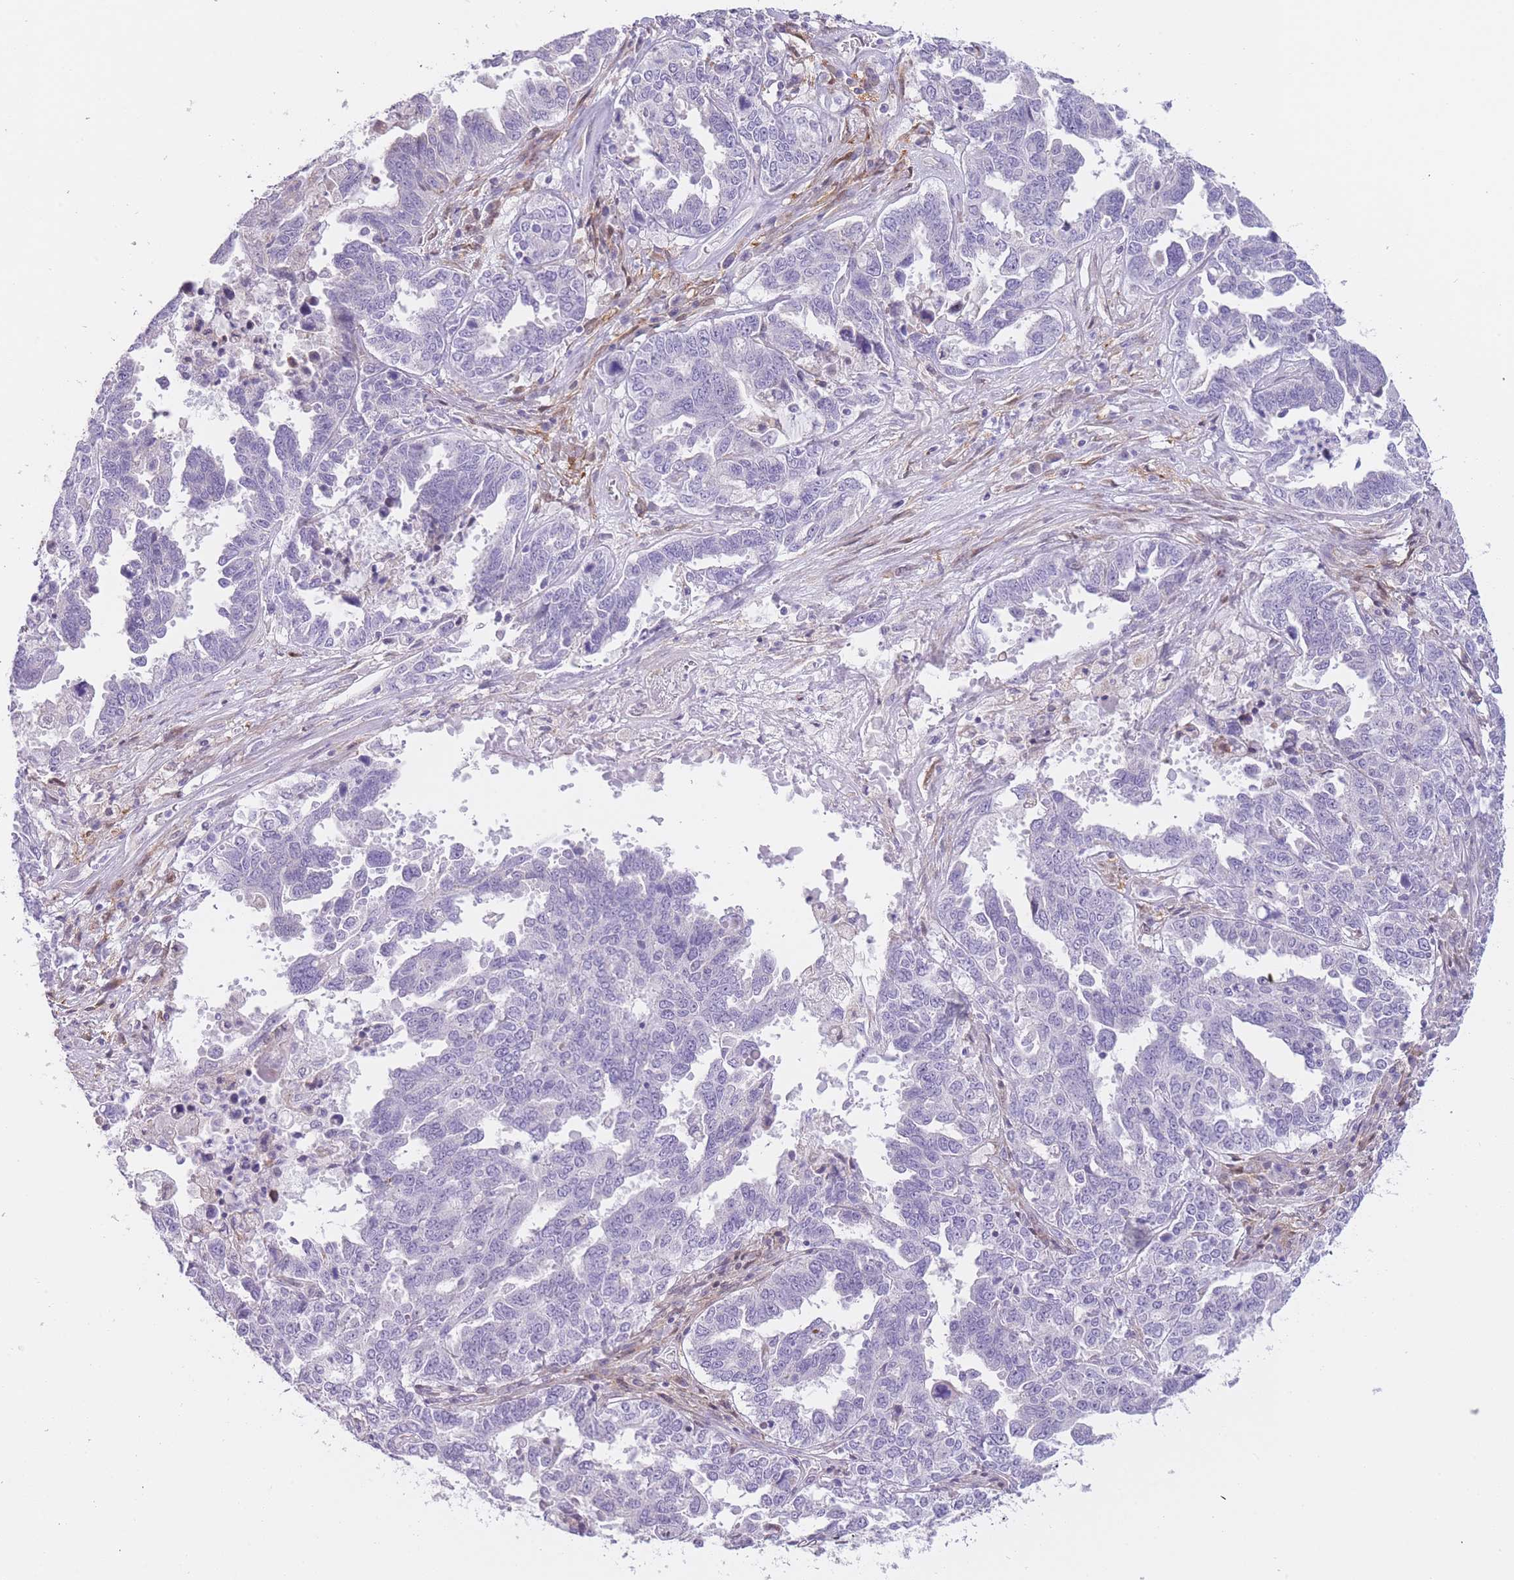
{"staining": {"intensity": "negative", "quantity": "none", "location": "none"}, "tissue": "ovarian cancer", "cell_type": "Tumor cells", "image_type": "cancer", "snomed": [{"axis": "morphology", "description": "Carcinoma, endometroid"}, {"axis": "topography", "description": "Ovary"}], "caption": "Histopathology image shows no significant protein staining in tumor cells of endometroid carcinoma (ovarian).", "gene": "IMPG1", "patient": {"sex": "female", "age": 62}}